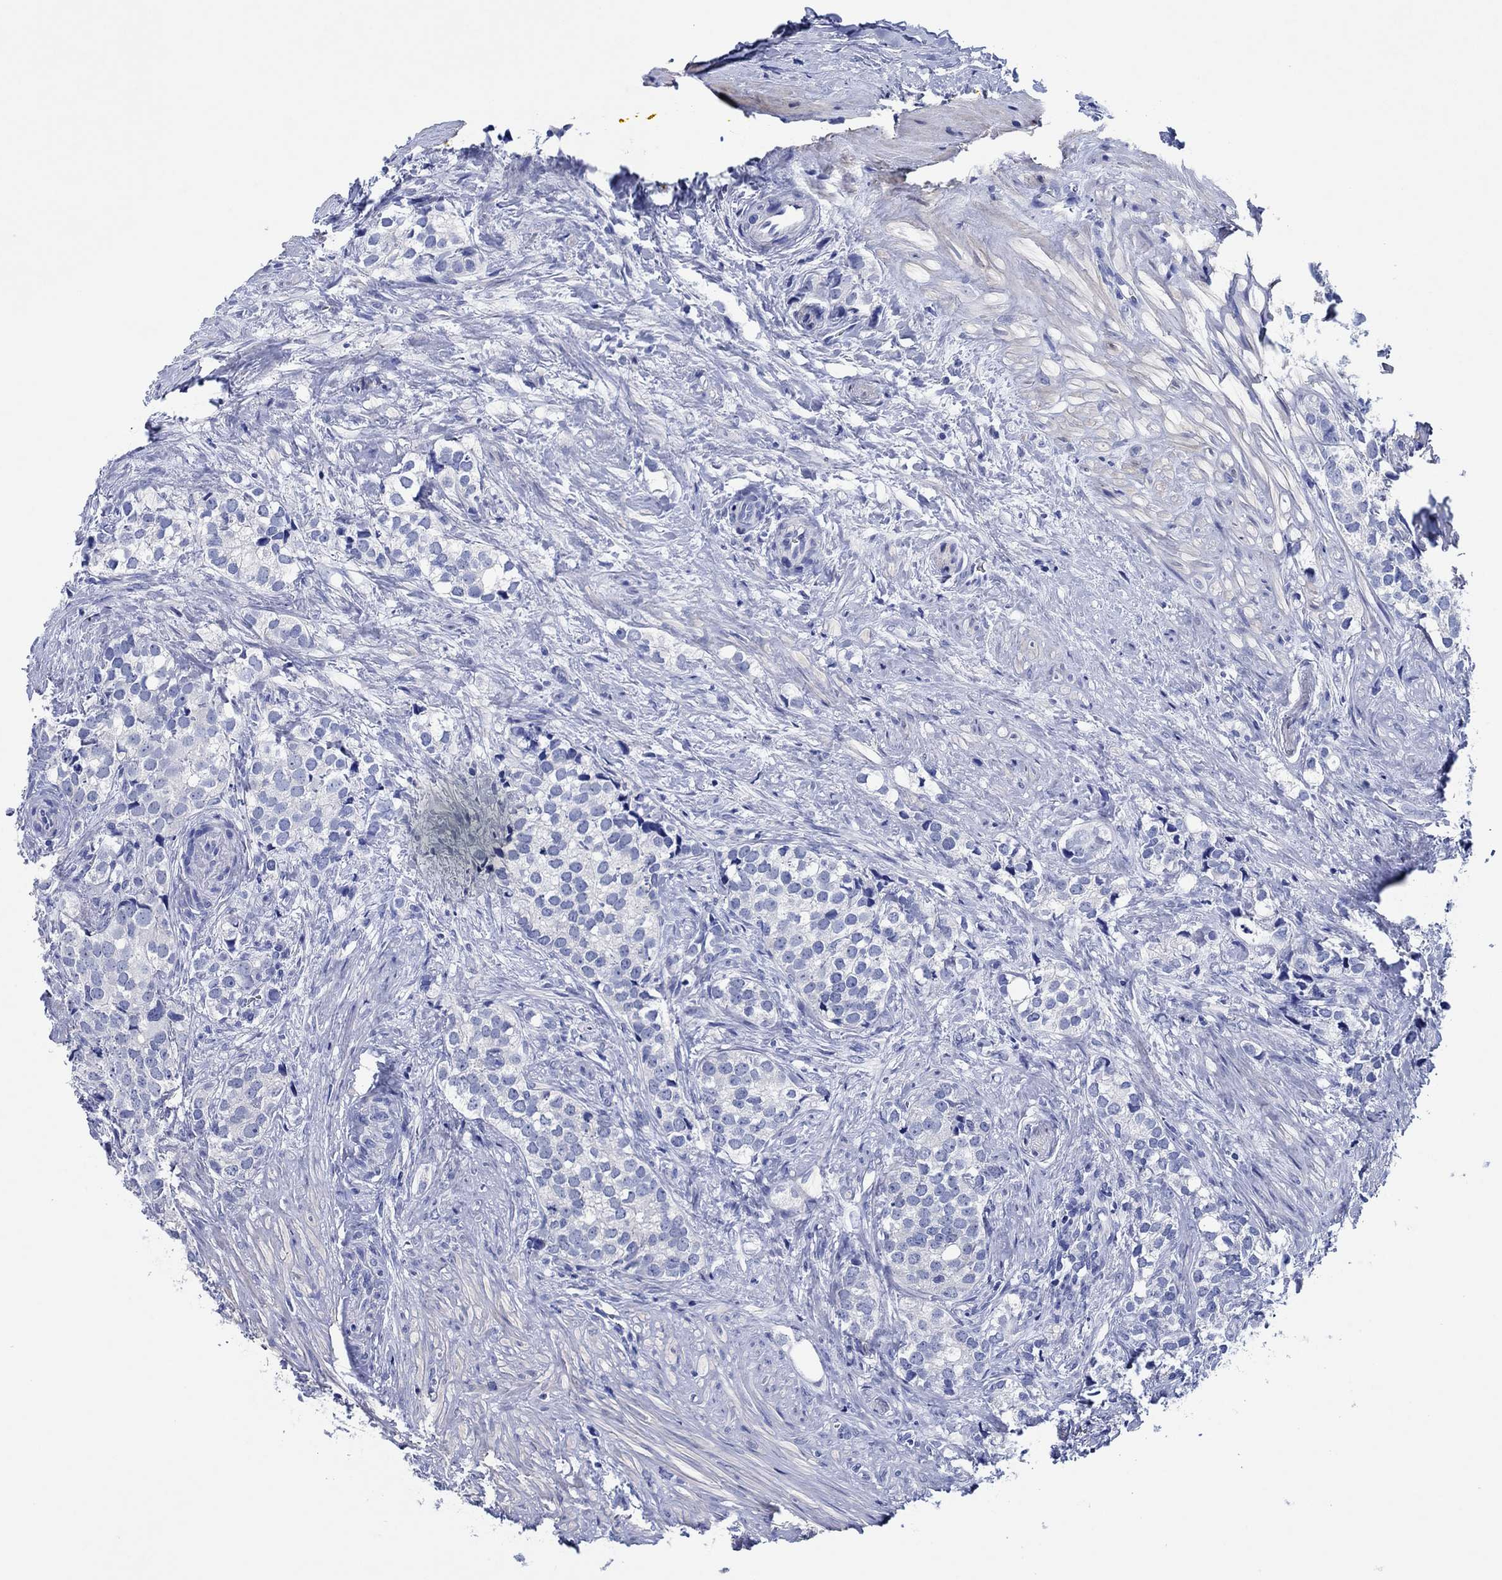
{"staining": {"intensity": "negative", "quantity": "none", "location": "none"}, "tissue": "prostate cancer", "cell_type": "Tumor cells", "image_type": "cancer", "snomed": [{"axis": "morphology", "description": "Adenocarcinoma, NOS"}, {"axis": "topography", "description": "Prostate and seminal vesicle, NOS"}], "caption": "The image demonstrates no staining of tumor cells in adenocarcinoma (prostate).", "gene": "CPNE6", "patient": {"sex": "male", "age": 63}}